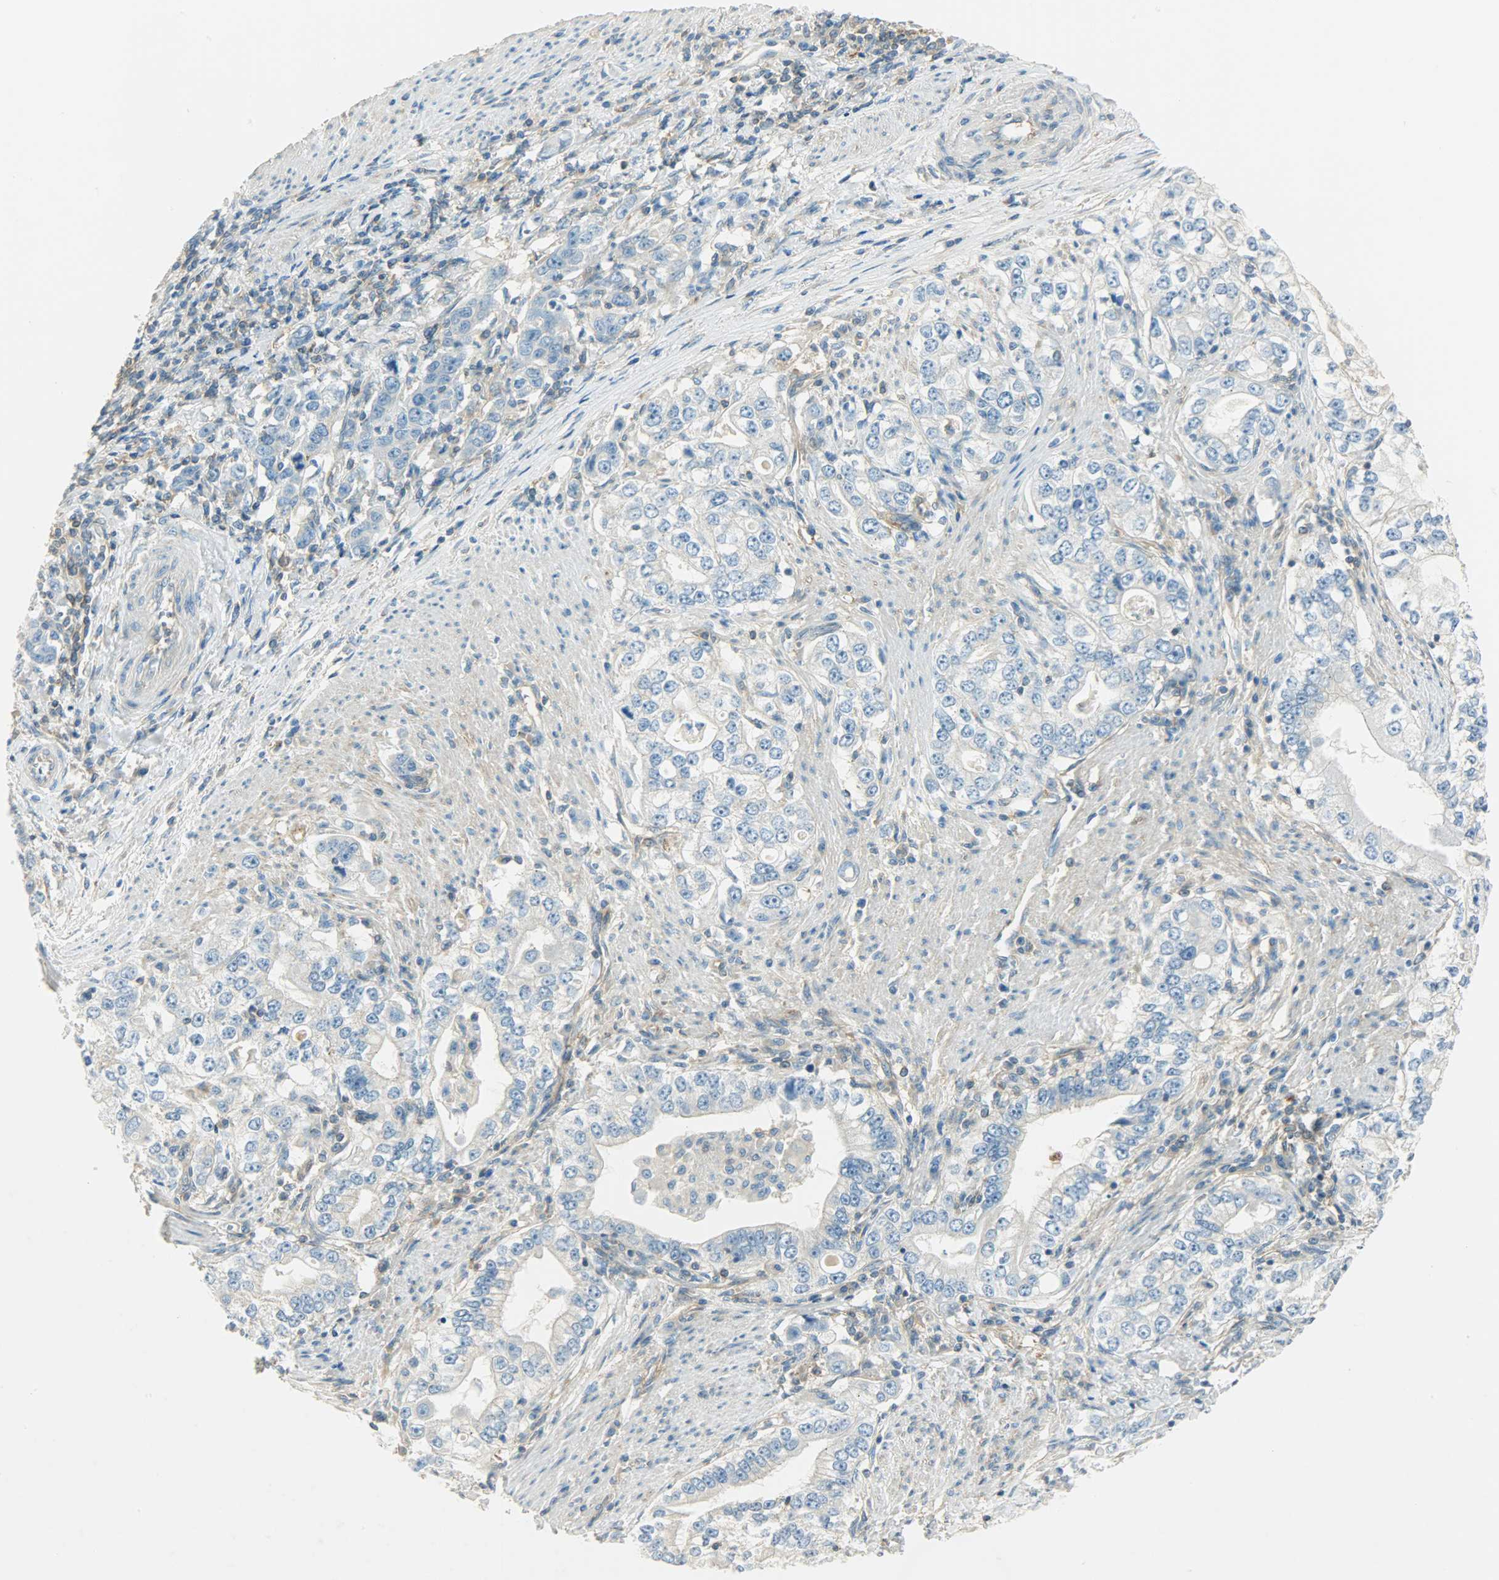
{"staining": {"intensity": "negative", "quantity": "none", "location": "none"}, "tissue": "stomach cancer", "cell_type": "Tumor cells", "image_type": "cancer", "snomed": [{"axis": "morphology", "description": "Adenocarcinoma, NOS"}, {"axis": "topography", "description": "Stomach, lower"}], "caption": "This is a photomicrograph of immunohistochemistry staining of adenocarcinoma (stomach), which shows no positivity in tumor cells.", "gene": "TSC22D2", "patient": {"sex": "female", "age": 72}}